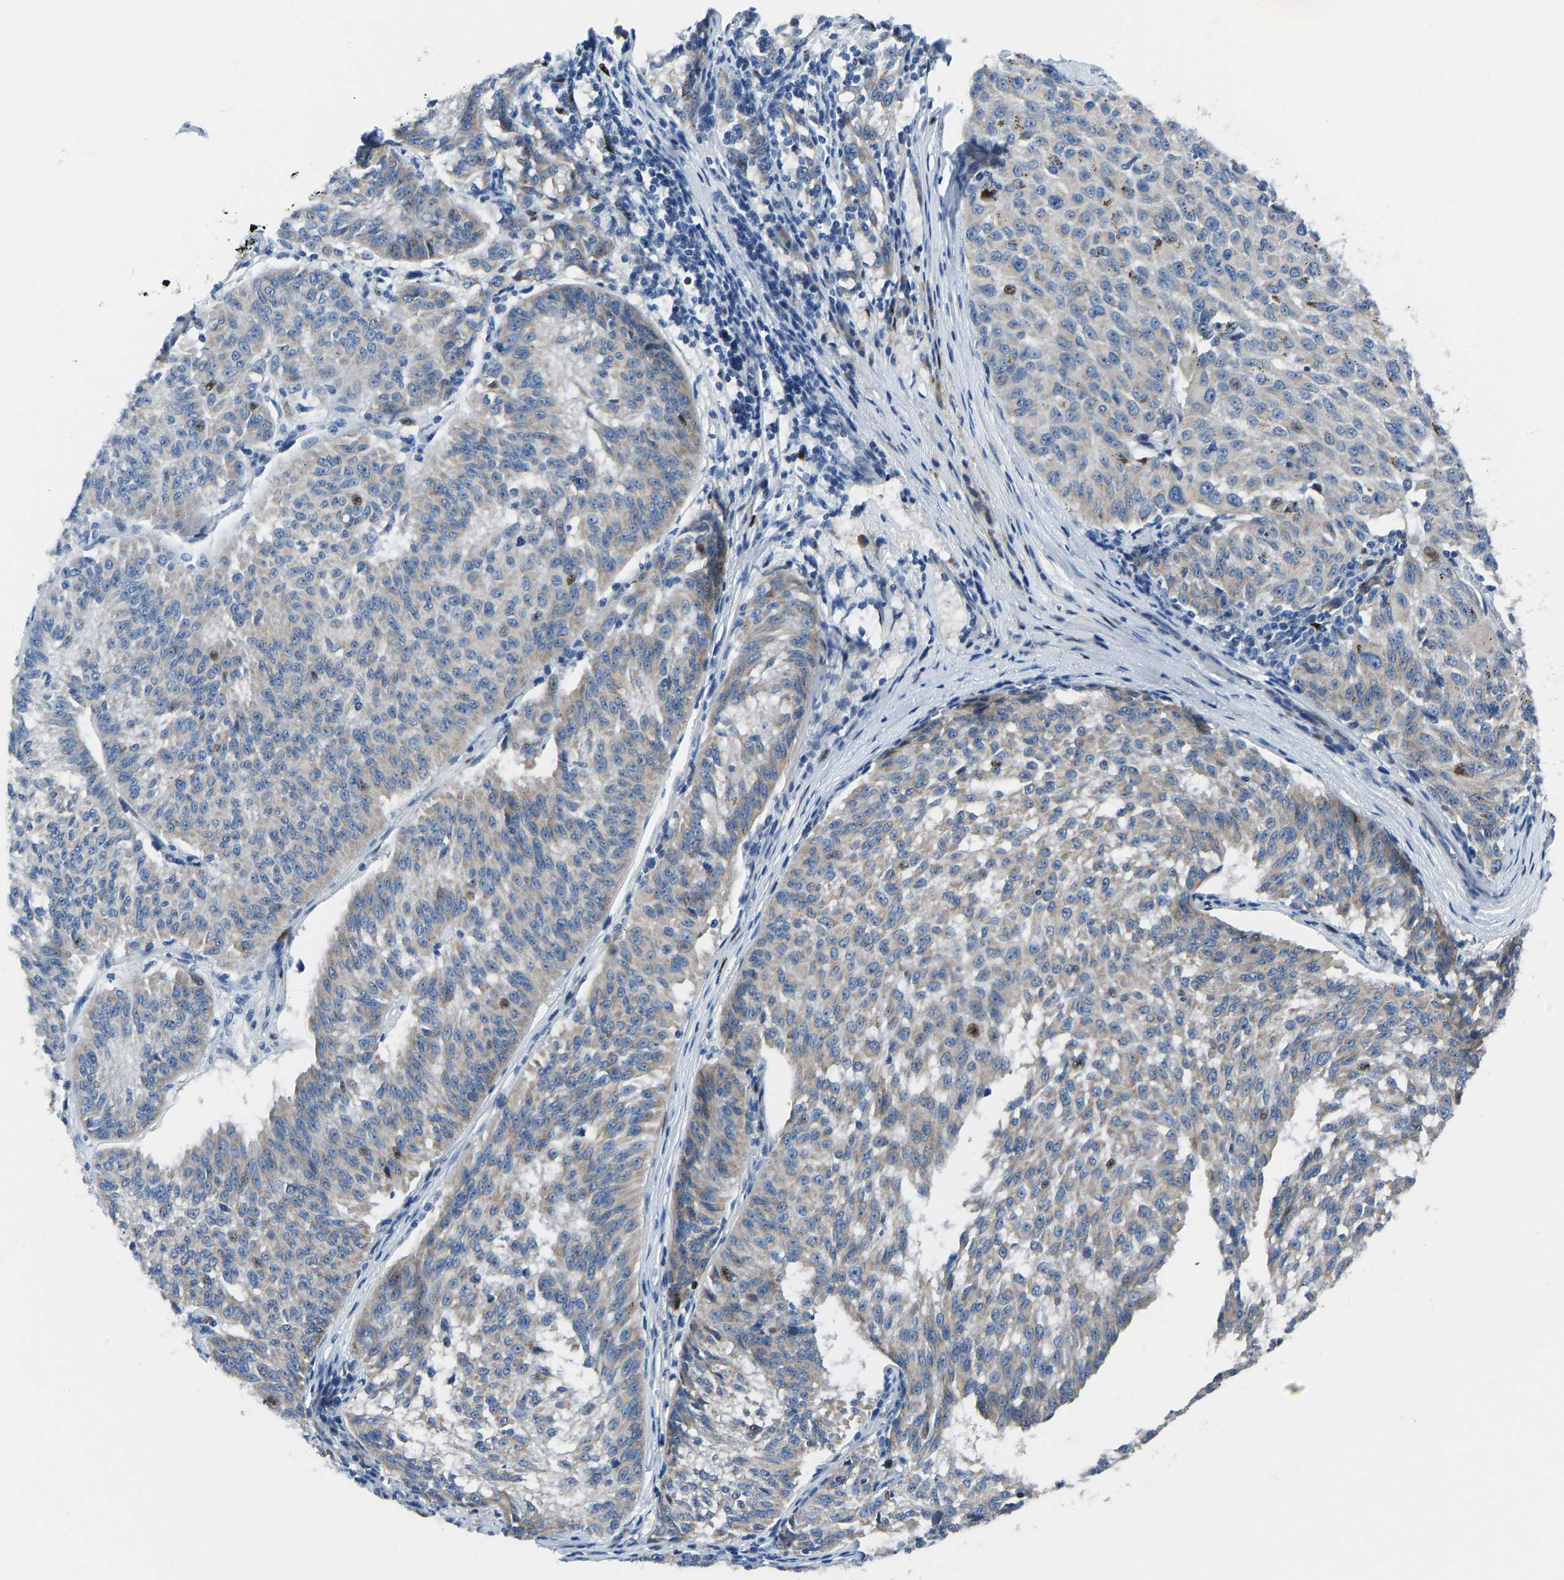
{"staining": {"intensity": "weak", "quantity": "25%-75%", "location": "cytoplasmic/membranous"}, "tissue": "melanoma", "cell_type": "Tumor cells", "image_type": "cancer", "snomed": [{"axis": "morphology", "description": "Malignant melanoma, NOS"}, {"axis": "topography", "description": "Skin"}], "caption": "This histopathology image shows malignant melanoma stained with IHC to label a protein in brown. The cytoplasmic/membranous of tumor cells show weak positivity for the protein. Nuclei are counter-stained blue.", "gene": "EGR1", "patient": {"sex": "female", "age": 72}}